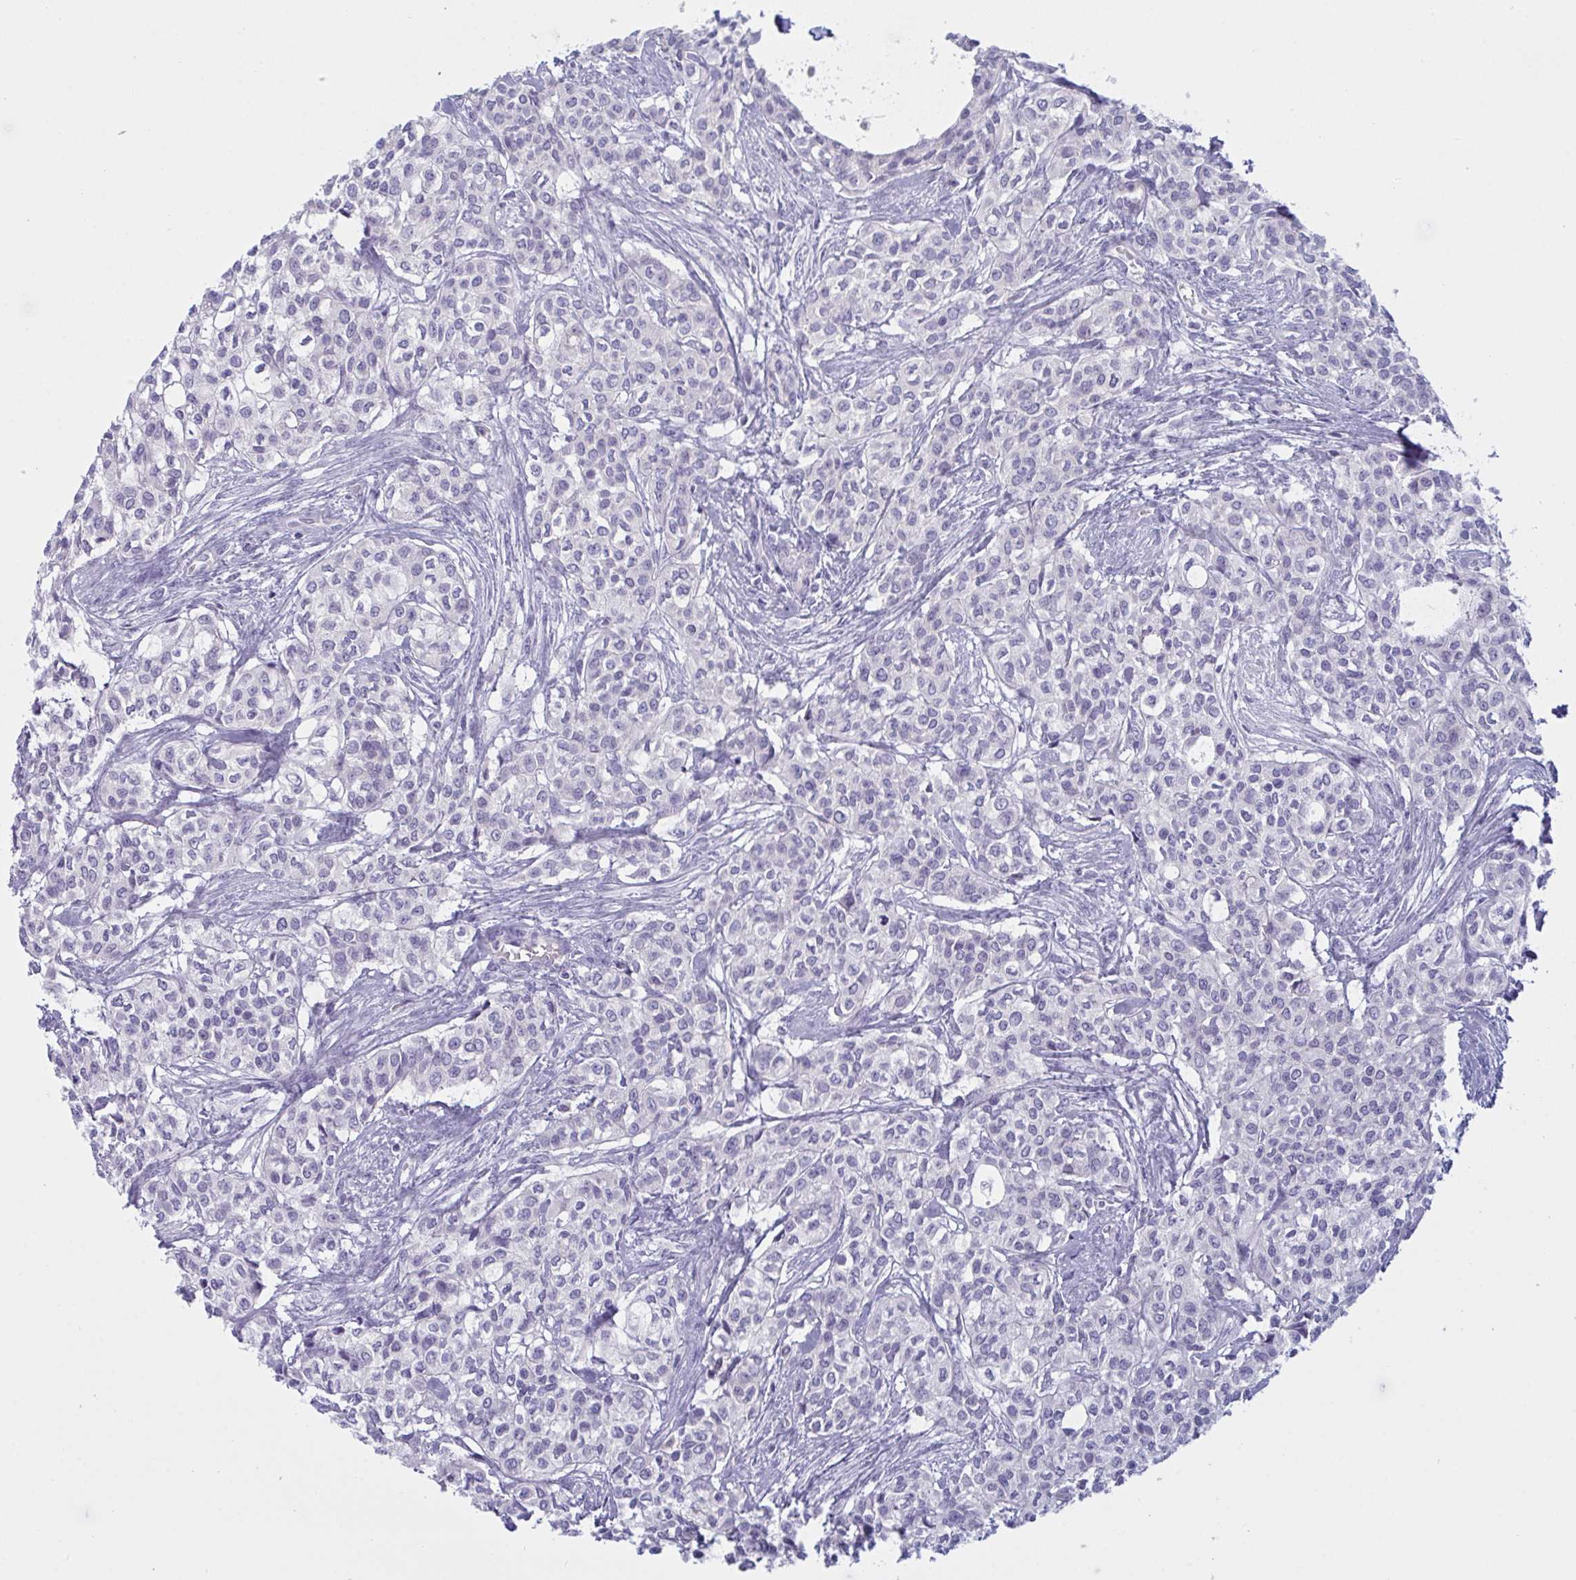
{"staining": {"intensity": "negative", "quantity": "none", "location": "none"}, "tissue": "head and neck cancer", "cell_type": "Tumor cells", "image_type": "cancer", "snomed": [{"axis": "morphology", "description": "Adenocarcinoma, NOS"}, {"axis": "topography", "description": "Head-Neck"}], "caption": "Immunohistochemistry image of neoplastic tissue: head and neck cancer stained with DAB (3,3'-diaminobenzidine) exhibits no significant protein positivity in tumor cells.", "gene": "NAA30", "patient": {"sex": "male", "age": 81}}